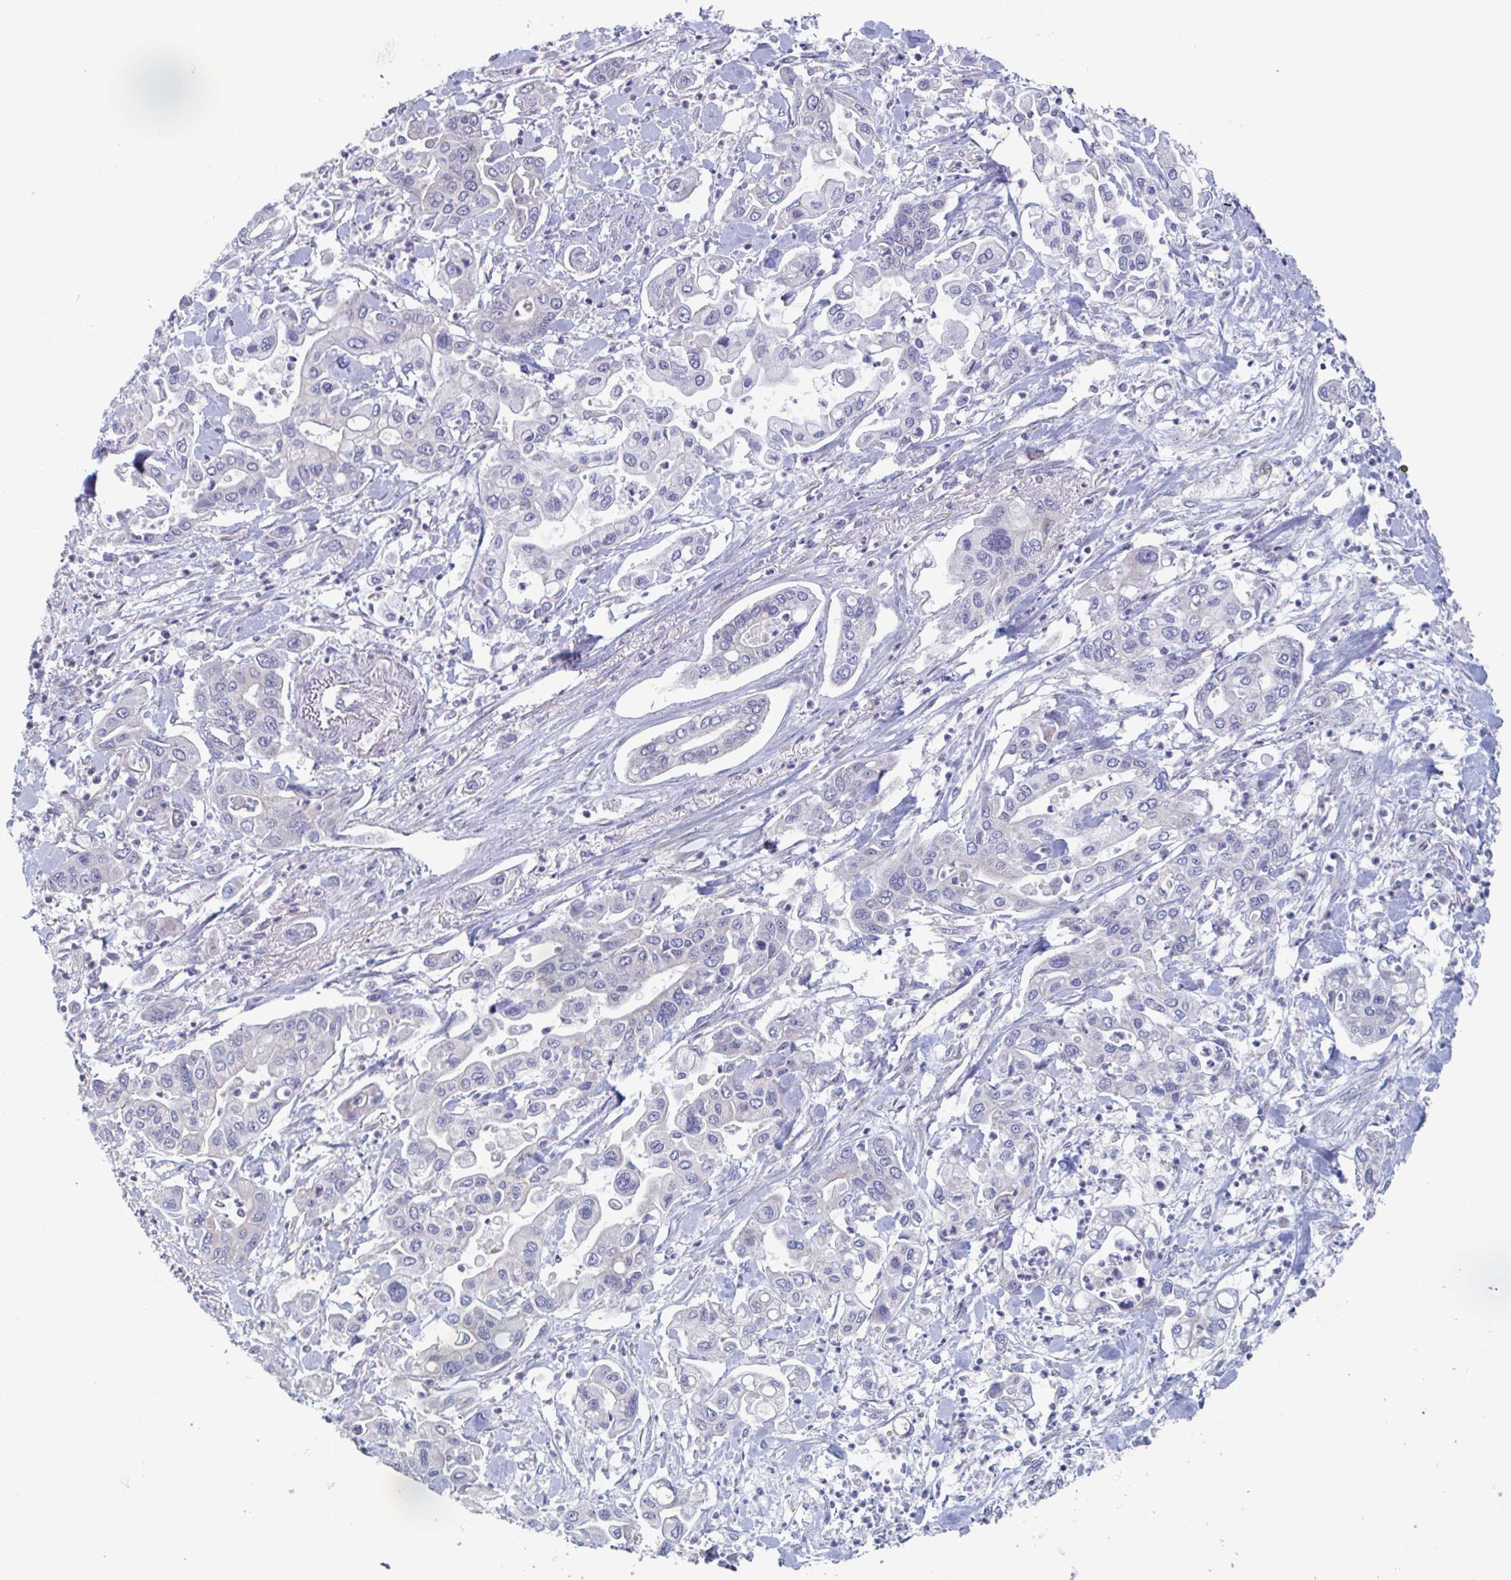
{"staining": {"intensity": "negative", "quantity": "none", "location": "none"}, "tissue": "pancreatic cancer", "cell_type": "Tumor cells", "image_type": "cancer", "snomed": [{"axis": "morphology", "description": "Adenocarcinoma, NOS"}, {"axis": "topography", "description": "Pancreas"}], "caption": "Micrograph shows no significant protein positivity in tumor cells of pancreatic adenocarcinoma.", "gene": "SURF1", "patient": {"sex": "male", "age": 62}}